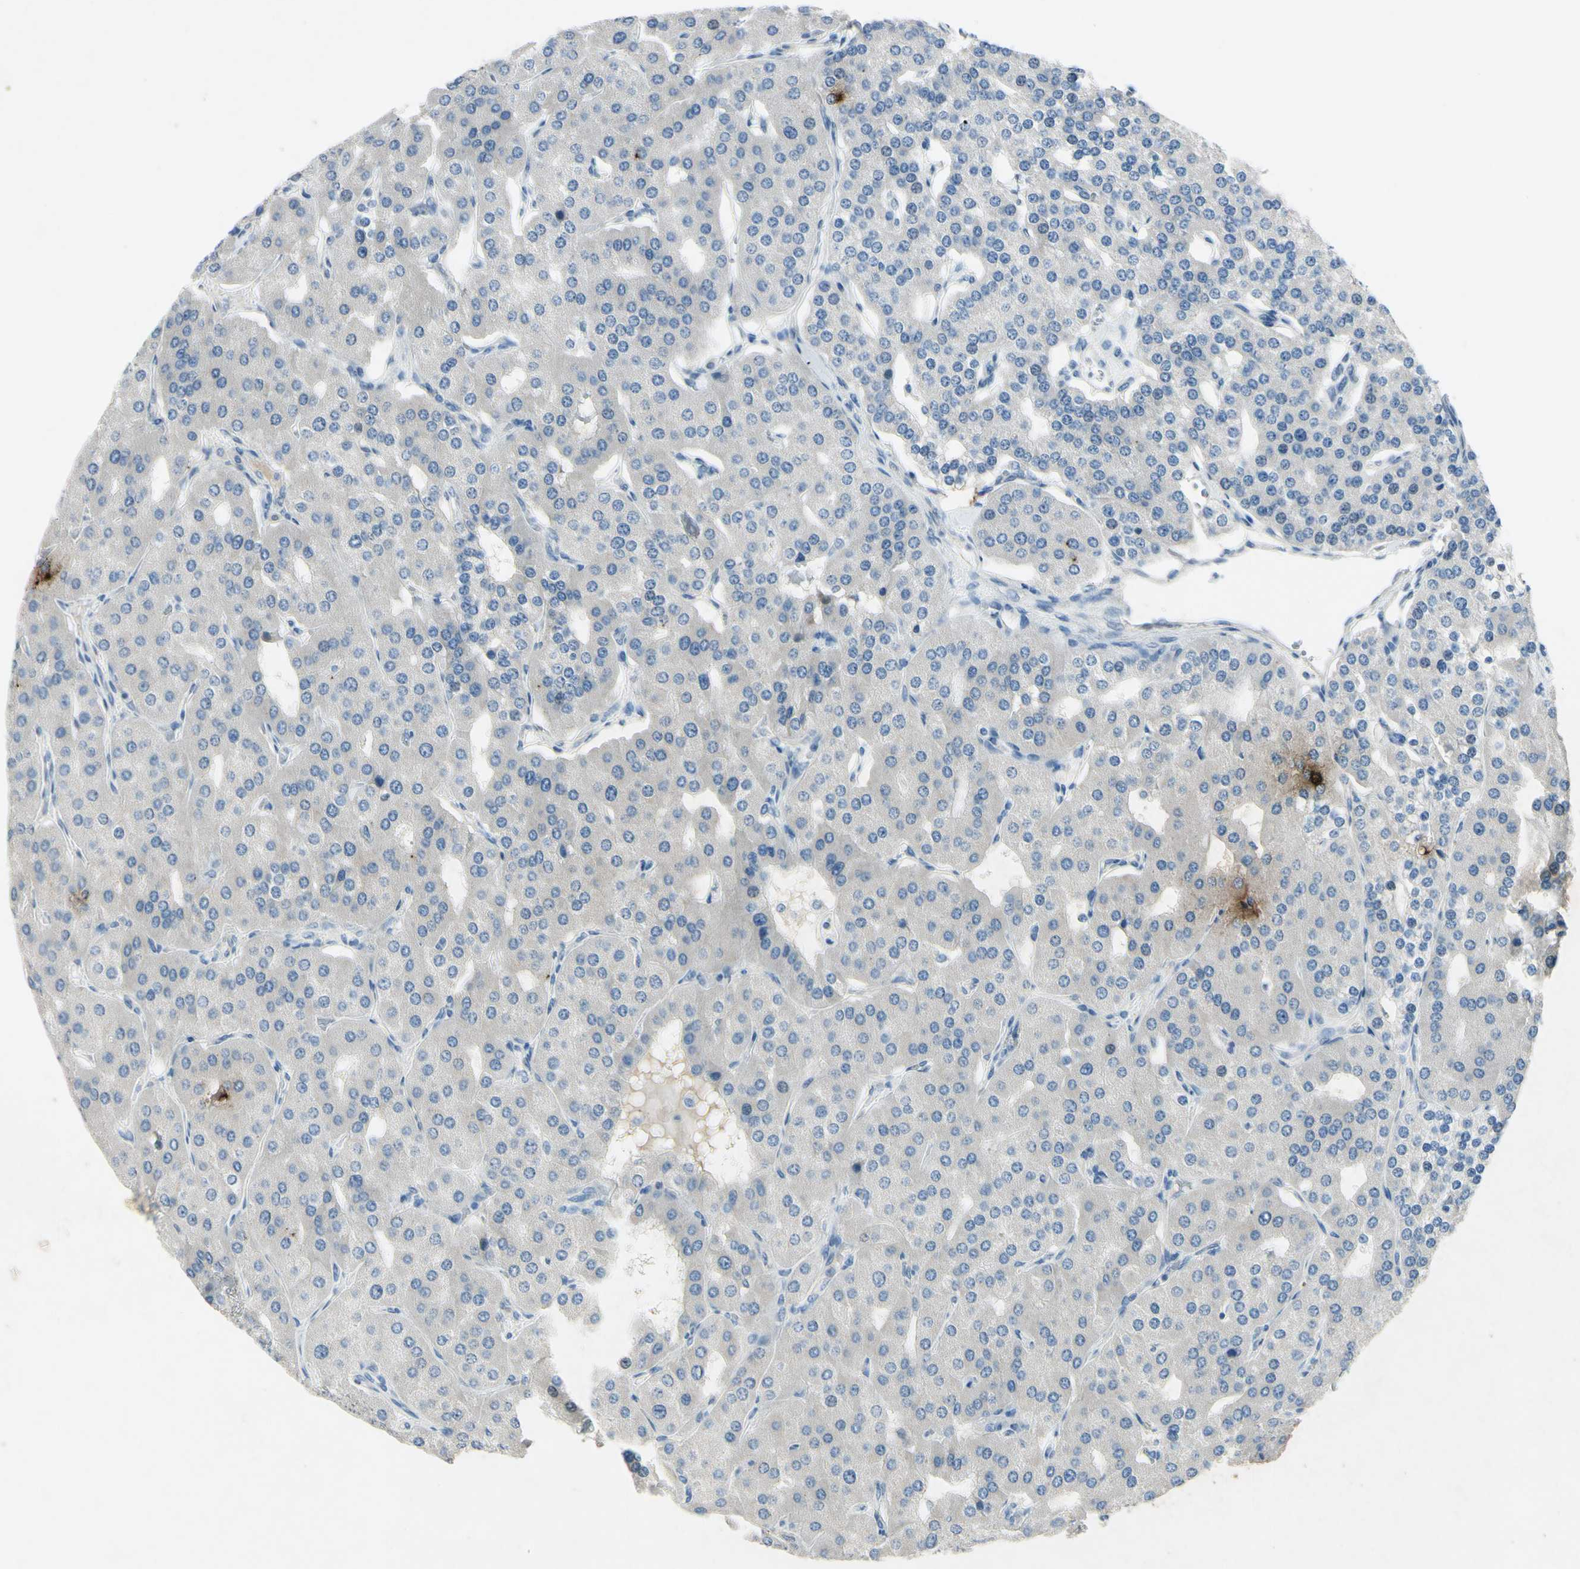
{"staining": {"intensity": "negative", "quantity": "none", "location": "none"}, "tissue": "parathyroid gland", "cell_type": "Glandular cells", "image_type": "normal", "snomed": [{"axis": "morphology", "description": "Normal tissue, NOS"}, {"axis": "morphology", "description": "Adenoma, NOS"}, {"axis": "topography", "description": "Parathyroid gland"}], "caption": "DAB (3,3'-diaminobenzidine) immunohistochemical staining of unremarkable human parathyroid gland shows no significant positivity in glandular cells. Brightfield microscopy of immunohistochemistry stained with DAB (brown) and hematoxylin (blue), captured at high magnification.", "gene": "SNAP91", "patient": {"sex": "female", "age": 86}}